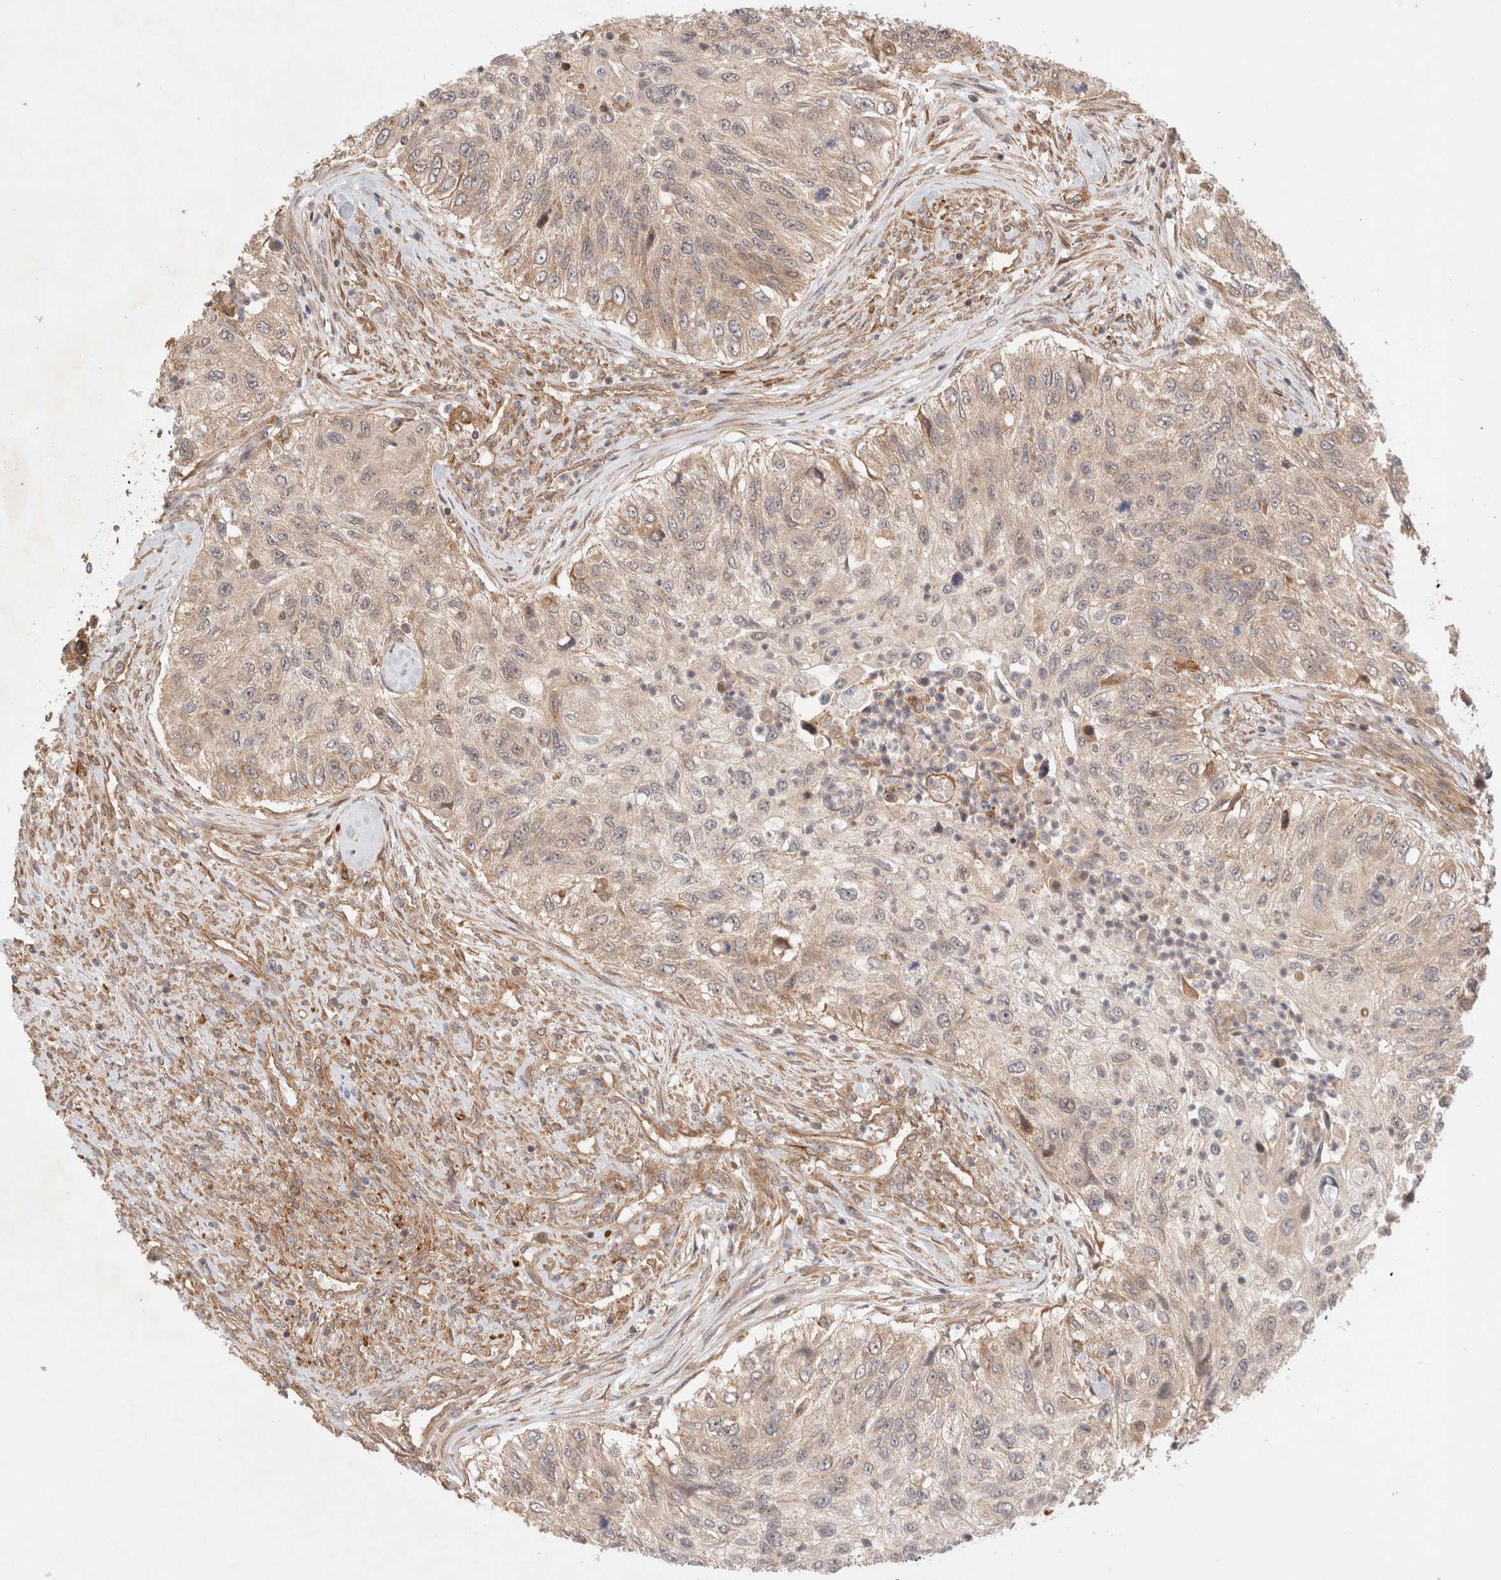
{"staining": {"intensity": "weak", "quantity": ">75%", "location": "cytoplasmic/membranous"}, "tissue": "urothelial cancer", "cell_type": "Tumor cells", "image_type": "cancer", "snomed": [{"axis": "morphology", "description": "Urothelial carcinoma, High grade"}, {"axis": "topography", "description": "Urinary bladder"}], "caption": "Human urothelial cancer stained with a protein marker exhibits weak staining in tumor cells.", "gene": "SIKE1", "patient": {"sex": "female", "age": 60}}